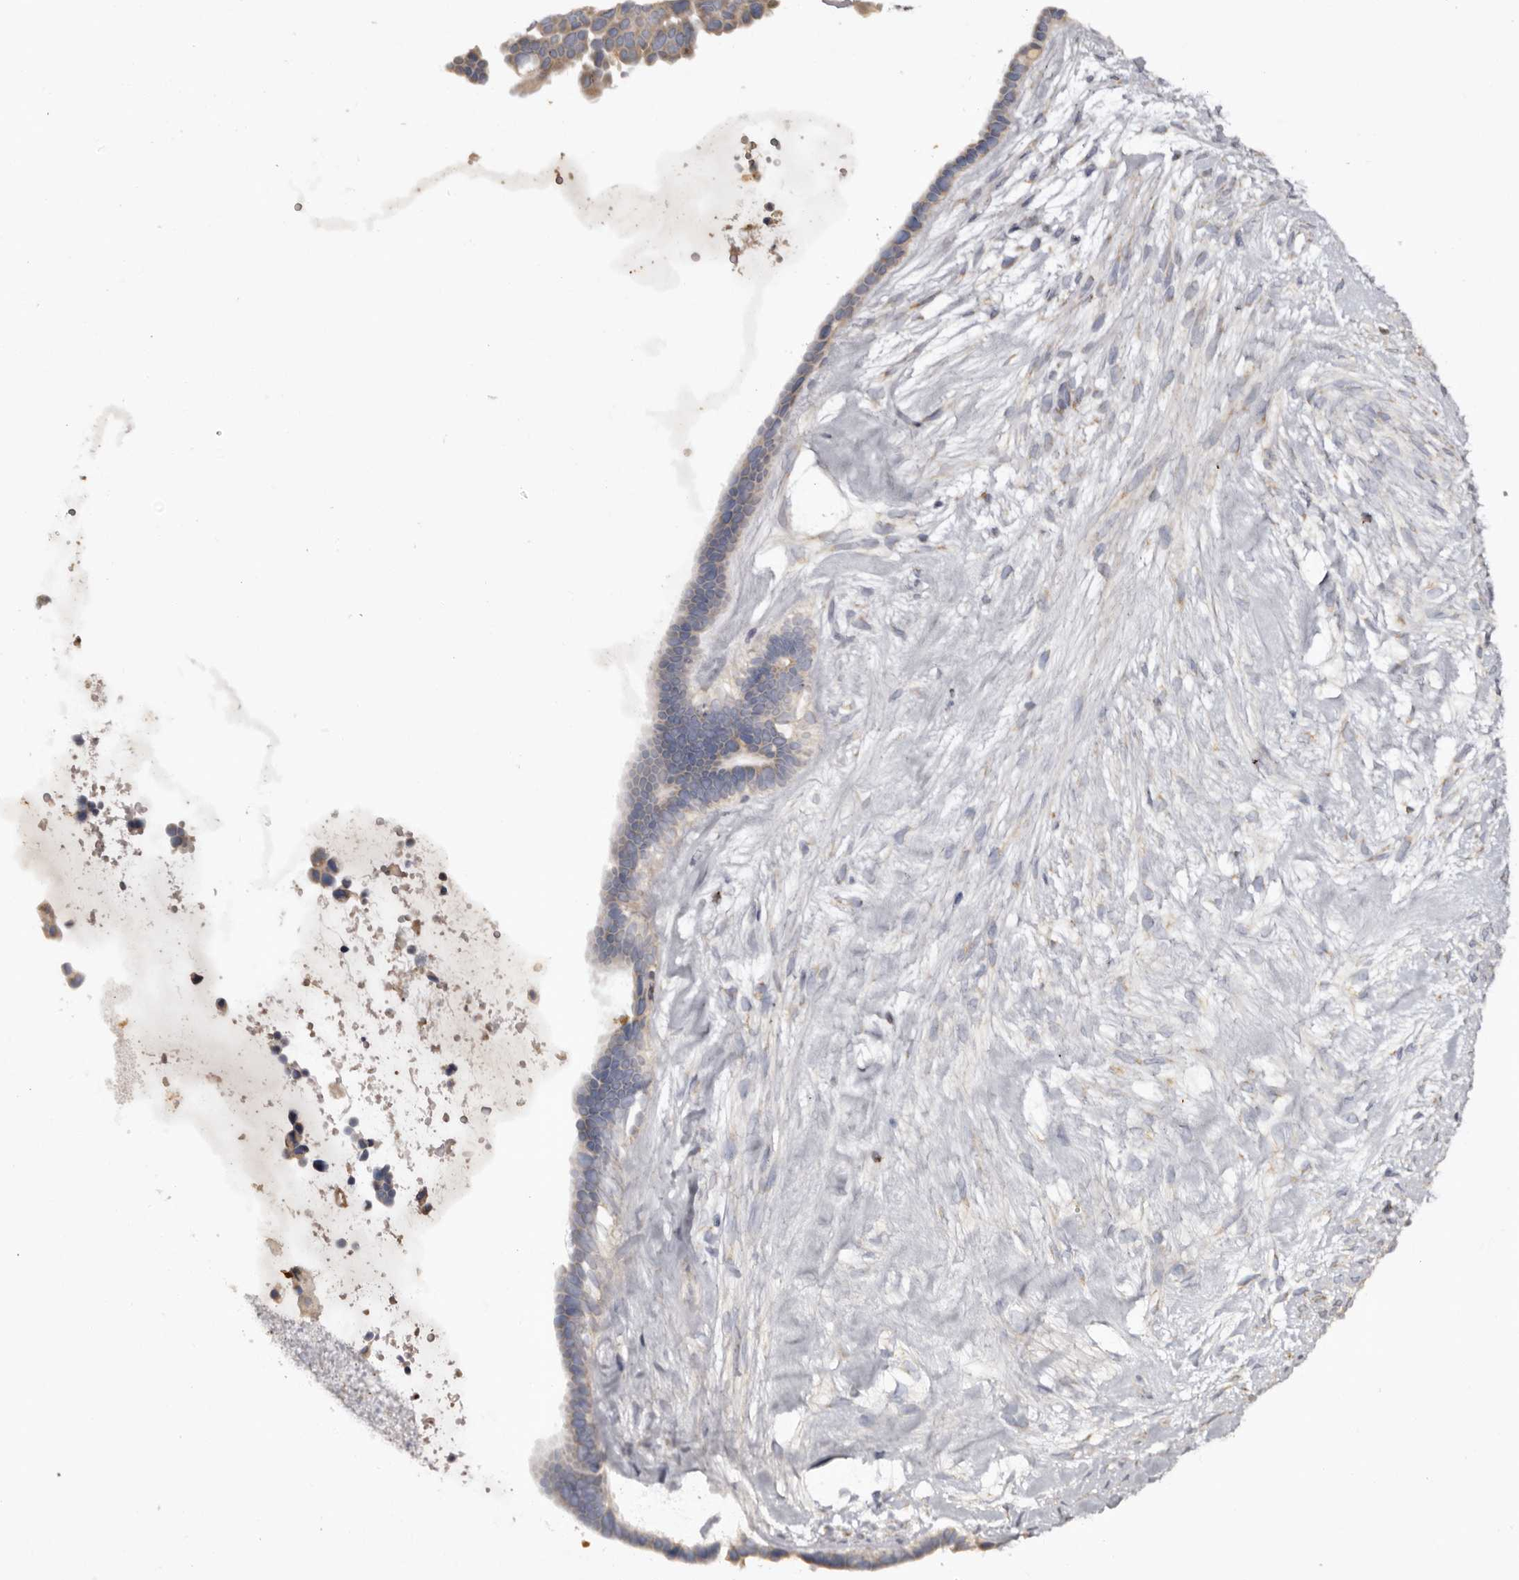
{"staining": {"intensity": "weak", "quantity": "<25%", "location": "cytoplasmic/membranous"}, "tissue": "ovarian cancer", "cell_type": "Tumor cells", "image_type": "cancer", "snomed": [{"axis": "morphology", "description": "Cystadenocarcinoma, serous, NOS"}, {"axis": "topography", "description": "Ovary"}], "caption": "This is a image of IHC staining of ovarian cancer, which shows no positivity in tumor cells.", "gene": "MECR", "patient": {"sex": "female", "age": 56}}